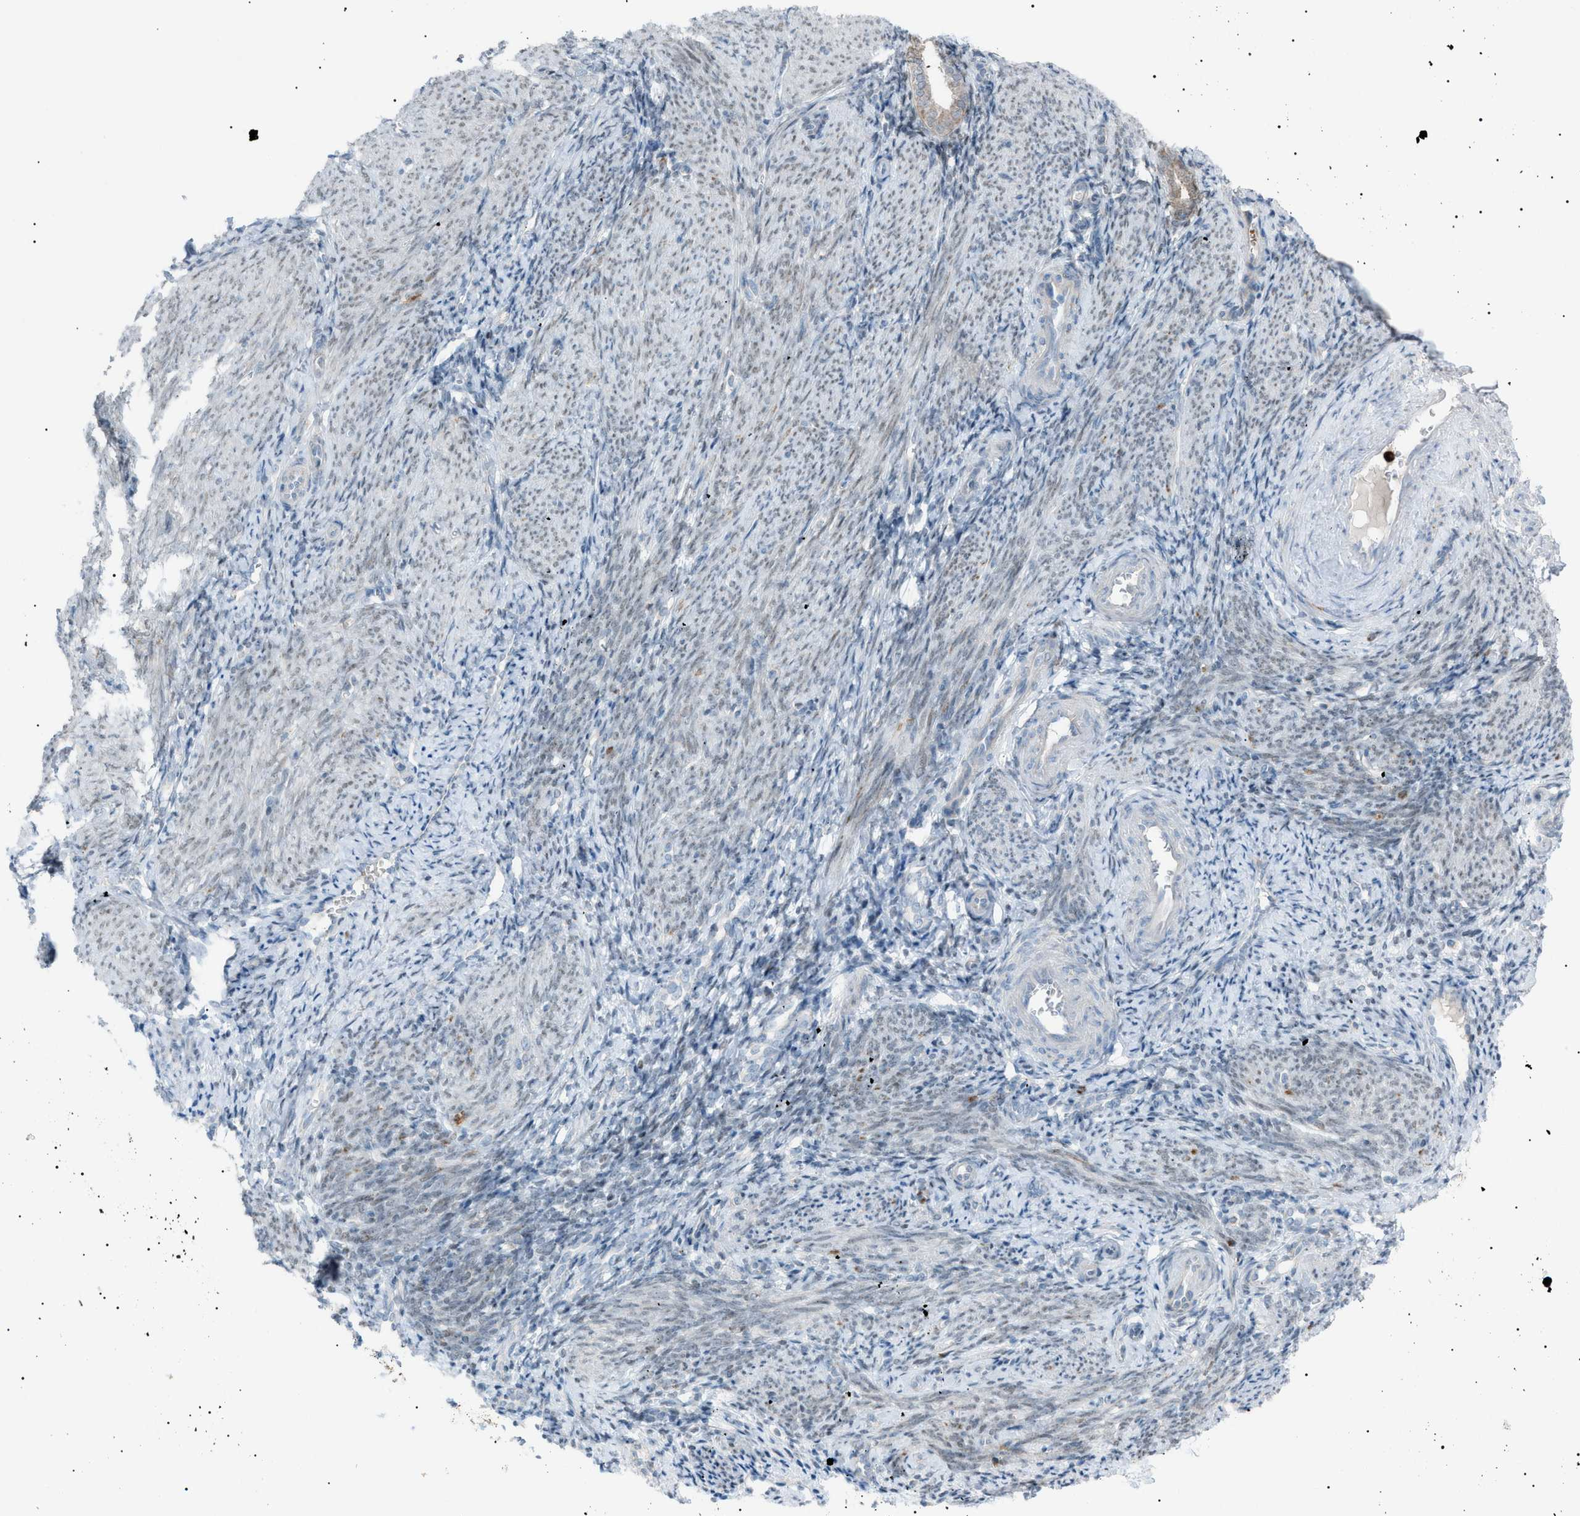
{"staining": {"intensity": "moderate", "quantity": "<25%", "location": "cytoplasmic/membranous"}, "tissue": "endometrium", "cell_type": "Cells in endometrial stroma", "image_type": "normal", "snomed": [{"axis": "morphology", "description": "Normal tissue, NOS"}, {"axis": "topography", "description": "Endometrium"}], "caption": "The image demonstrates immunohistochemical staining of unremarkable endometrium. There is moderate cytoplasmic/membranous staining is appreciated in about <25% of cells in endometrial stroma.", "gene": "ZNF516", "patient": {"sex": "female", "age": 50}}